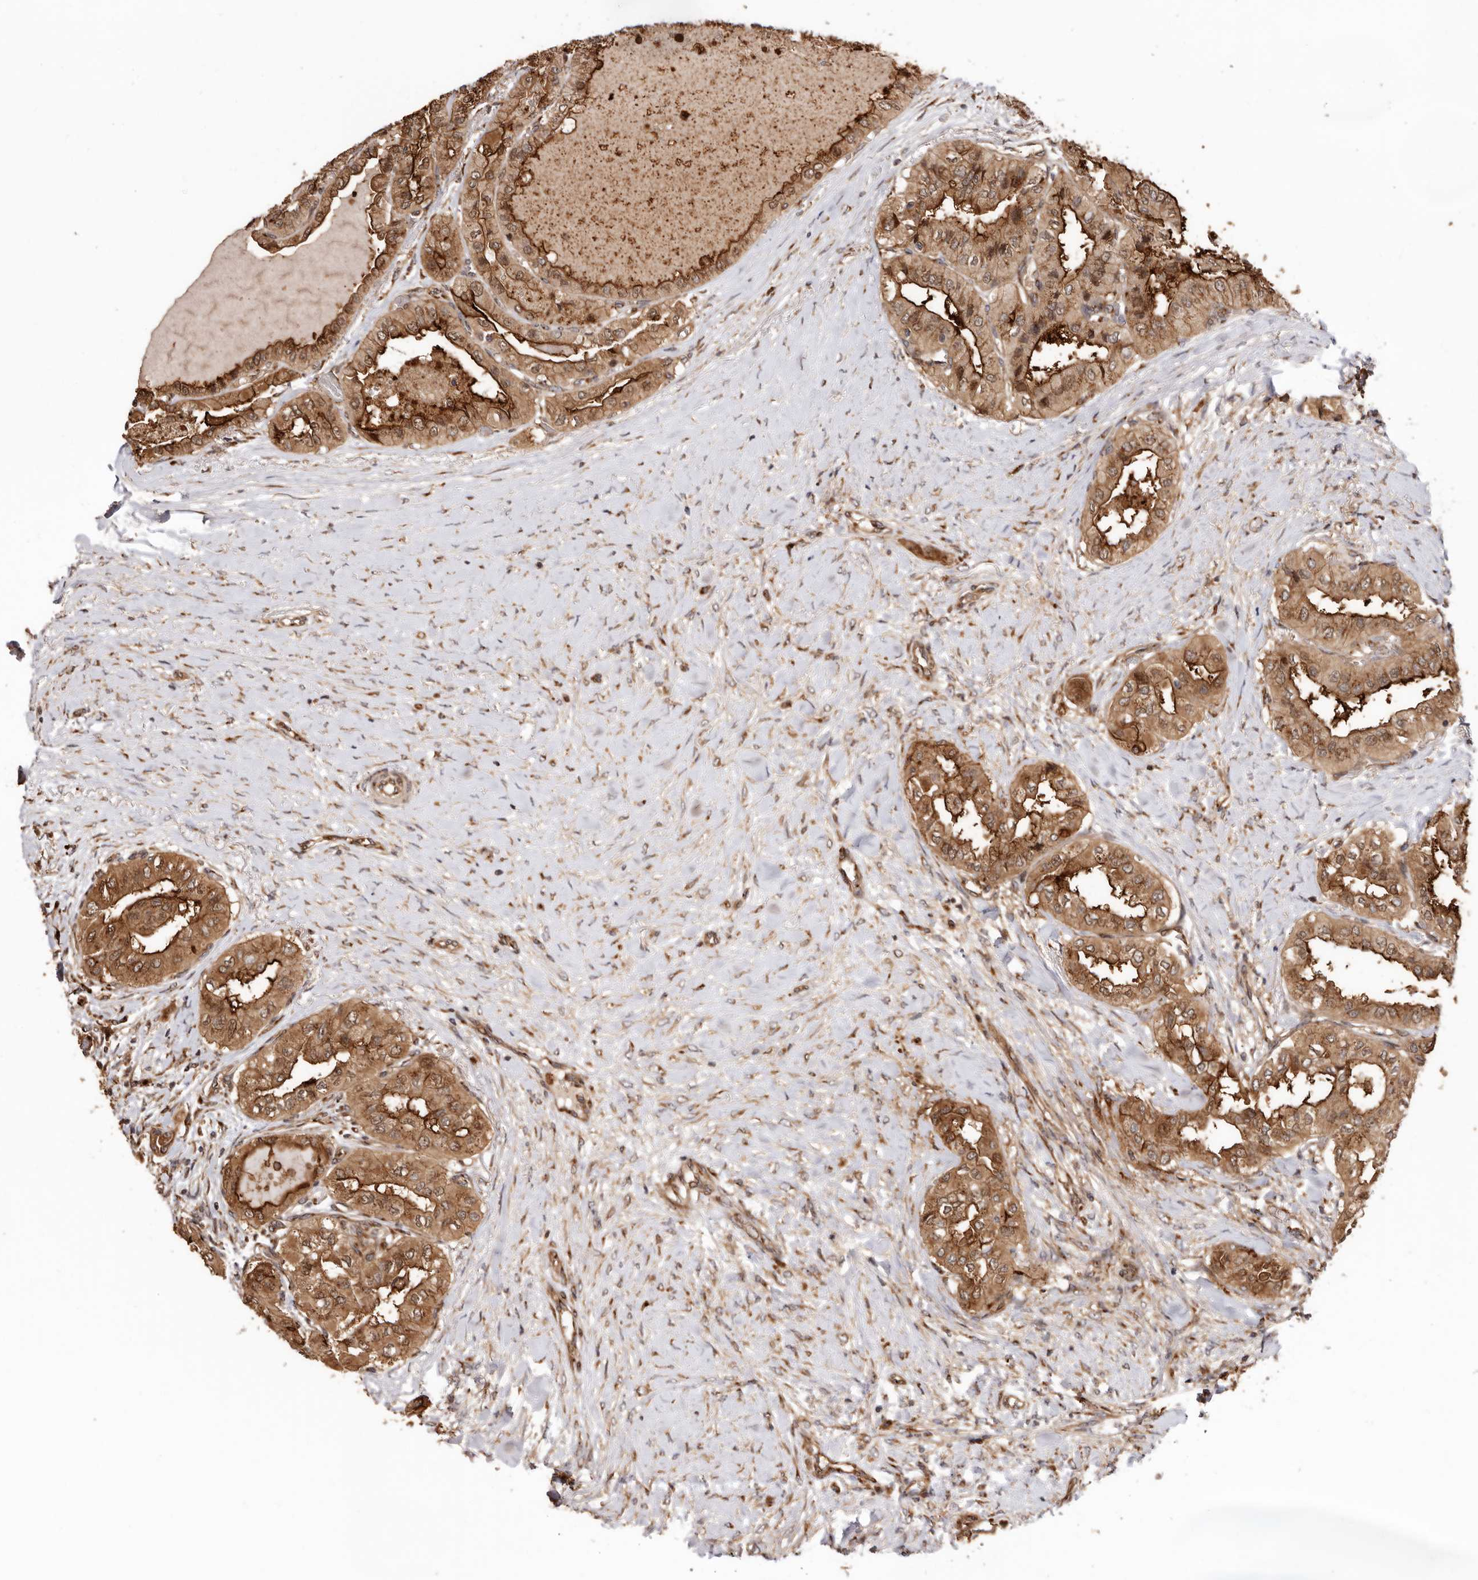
{"staining": {"intensity": "strong", "quantity": ">75%", "location": "cytoplasmic/membranous,nuclear"}, "tissue": "thyroid cancer", "cell_type": "Tumor cells", "image_type": "cancer", "snomed": [{"axis": "morphology", "description": "Papillary adenocarcinoma, NOS"}, {"axis": "topography", "description": "Thyroid gland"}], "caption": "This image shows papillary adenocarcinoma (thyroid) stained with IHC to label a protein in brown. The cytoplasmic/membranous and nuclear of tumor cells show strong positivity for the protein. Nuclei are counter-stained blue.", "gene": "GPR27", "patient": {"sex": "female", "age": 59}}